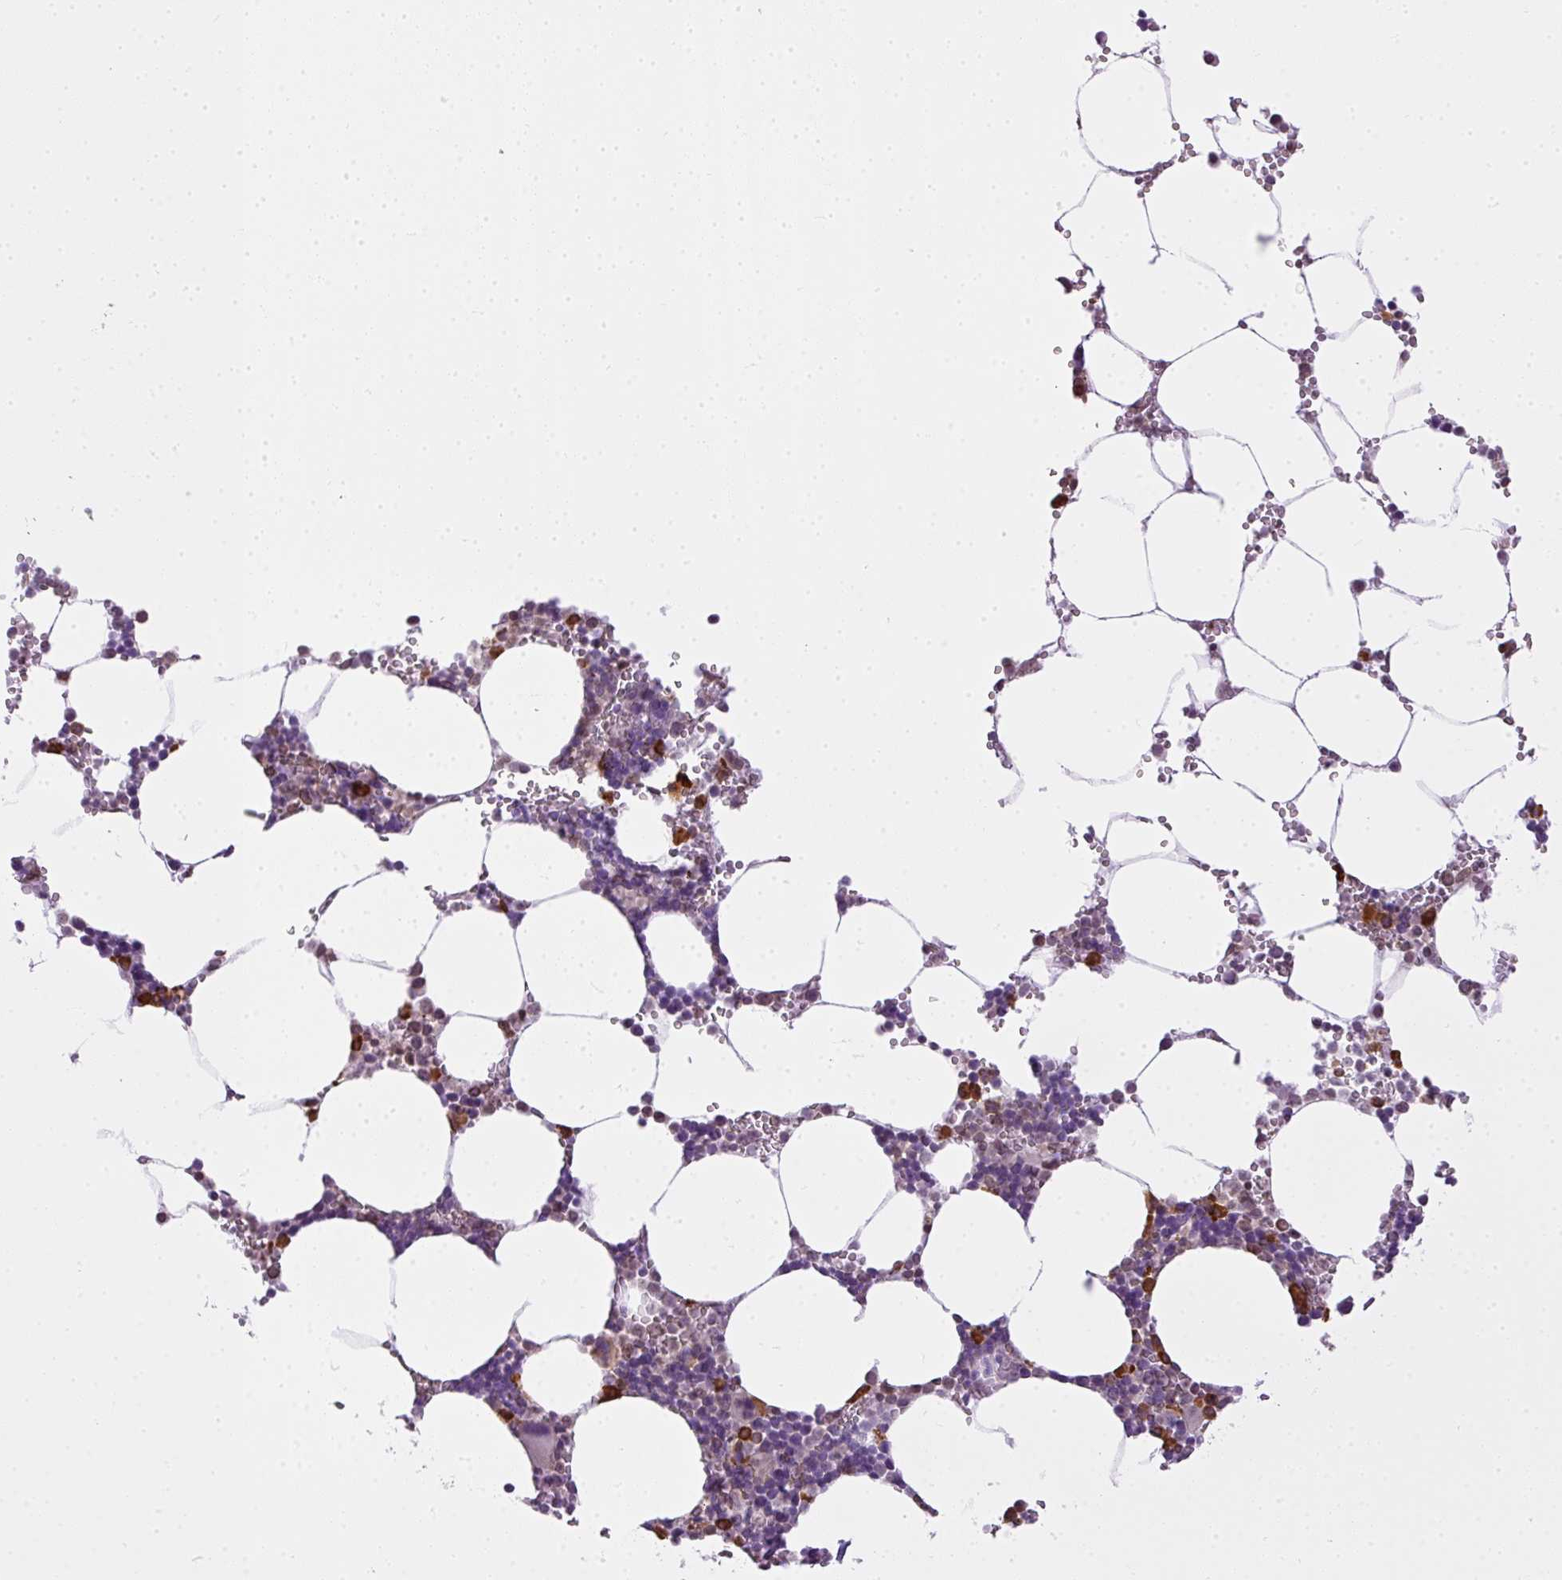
{"staining": {"intensity": "strong", "quantity": "<25%", "location": "cytoplasmic/membranous"}, "tissue": "bone marrow", "cell_type": "Hematopoietic cells", "image_type": "normal", "snomed": [{"axis": "morphology", "description": "Normal tissue, NOS"}, {"axis": "topography", "description": "Bone marrow"}], "caption": "This image exhibits unremarkable bone marrow stained with IHC to label a protein in brown. The cytoplasmic/membranous of hematopoietic cells show strong positivity for the protein. Nuclei are counter-stained blue.", "gene": "COX18", "patient": {"sex": "male", "age": 70}}